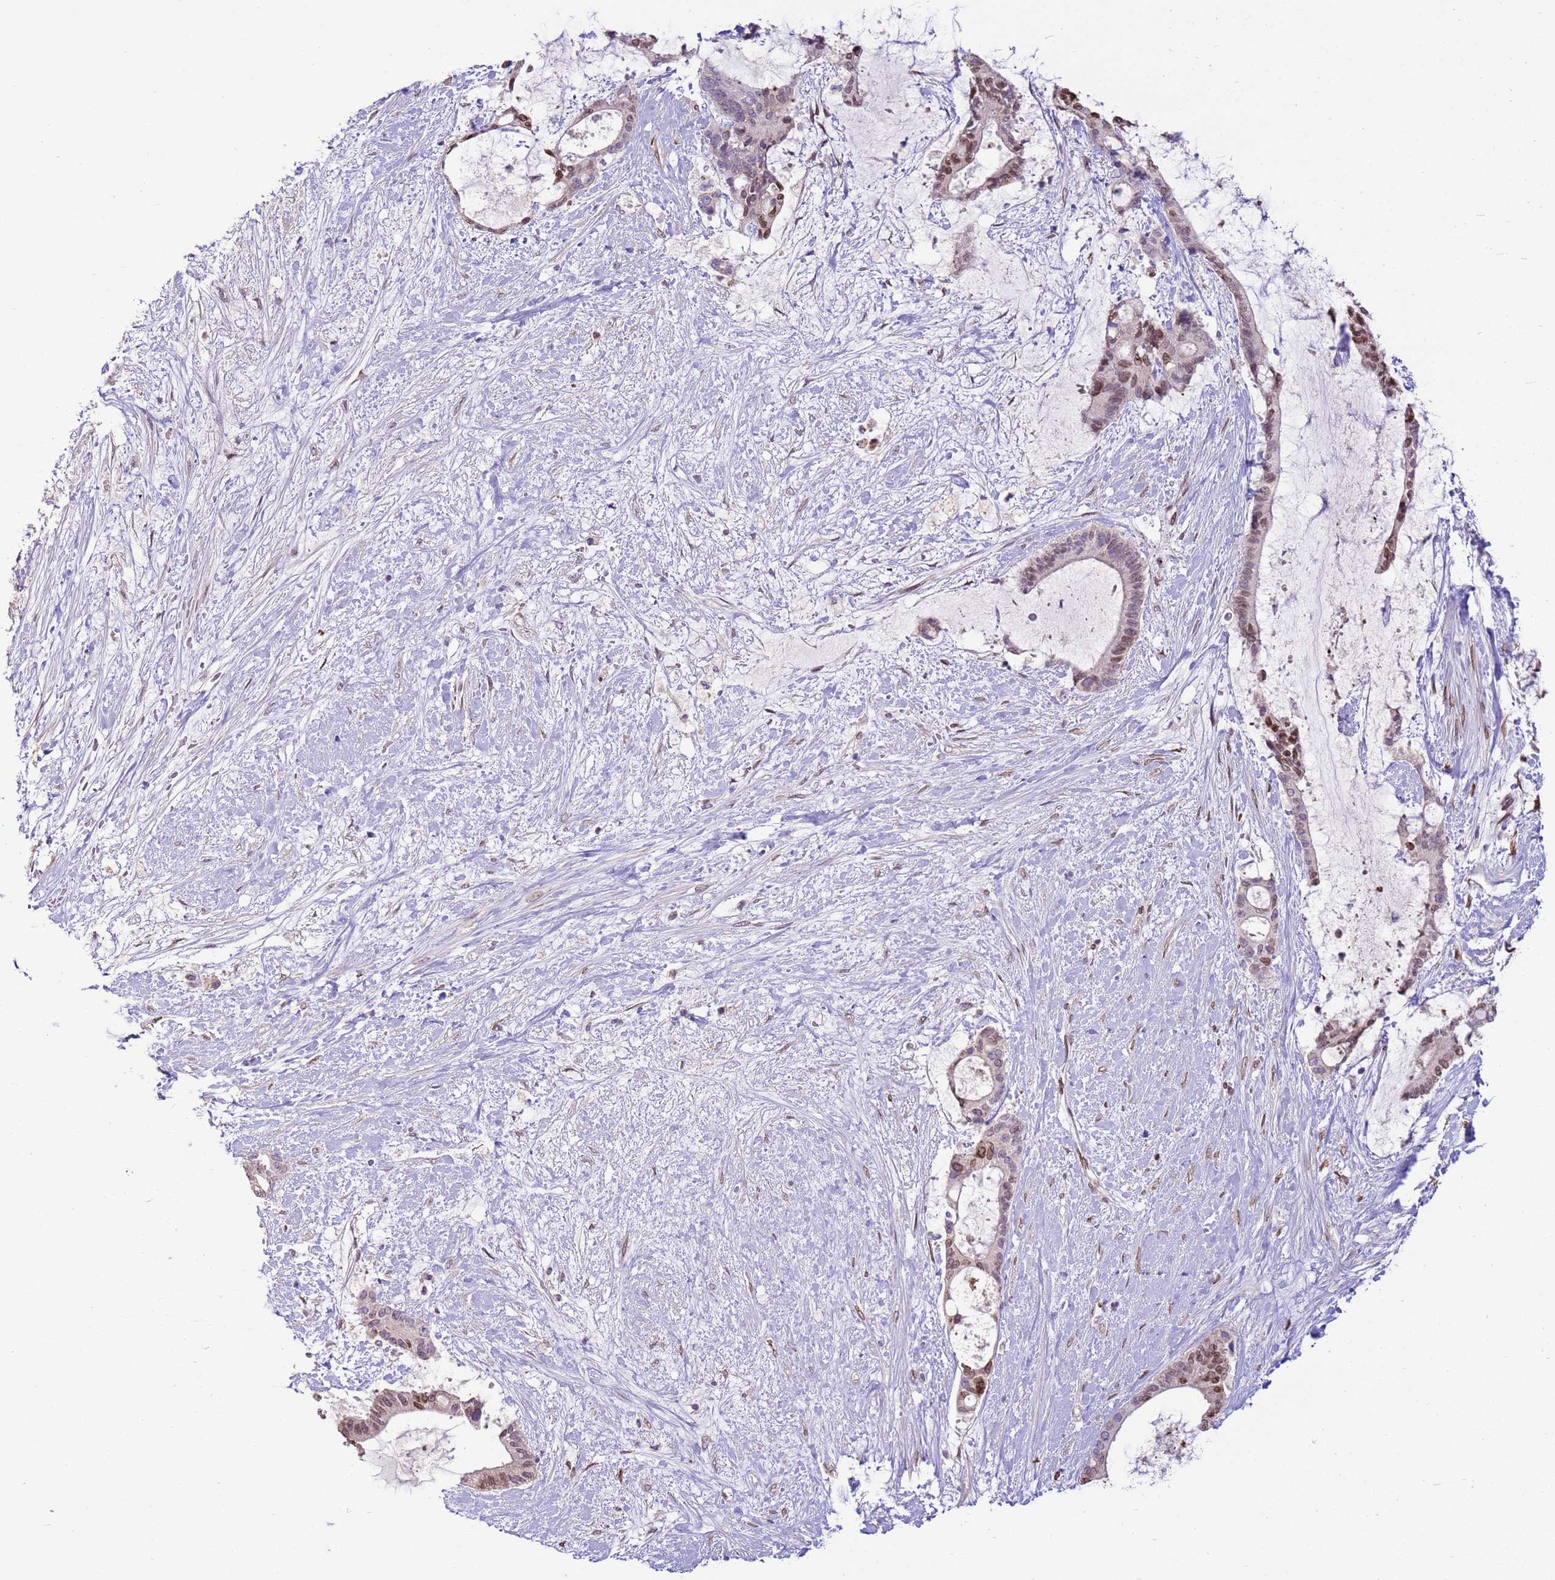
{"staining": {"intensity": "moderate", "quantity": "25%-75%", "location": "cytoplasmic/membranous,nuclear"}, "tissue": "liver cancer", "cell_type": "Tumor cells", "image_type": "cancer", "snomed": [{"axis": "morphology", "description": "Normal tissue, NOS"}, {"axis": "morphology", "description": "Cholangiocarcinoma"}, {"axis": "topography", "description": "Liver"}, {"axis": "topography", "description": "Peripheral nerve tissue"}], "caption": "Brown immunohistochemical staining in liver cancer (cholangiocarcinoma) reveals moderate cytoplasmic/membranous and nuclear staining in about 25%-75% of tumor cells. (DAB IHC, brown staining for protein, blue staining for nuclei).", "gene": "TMEM47", "patient": {"sex": "female", "age": 73}}